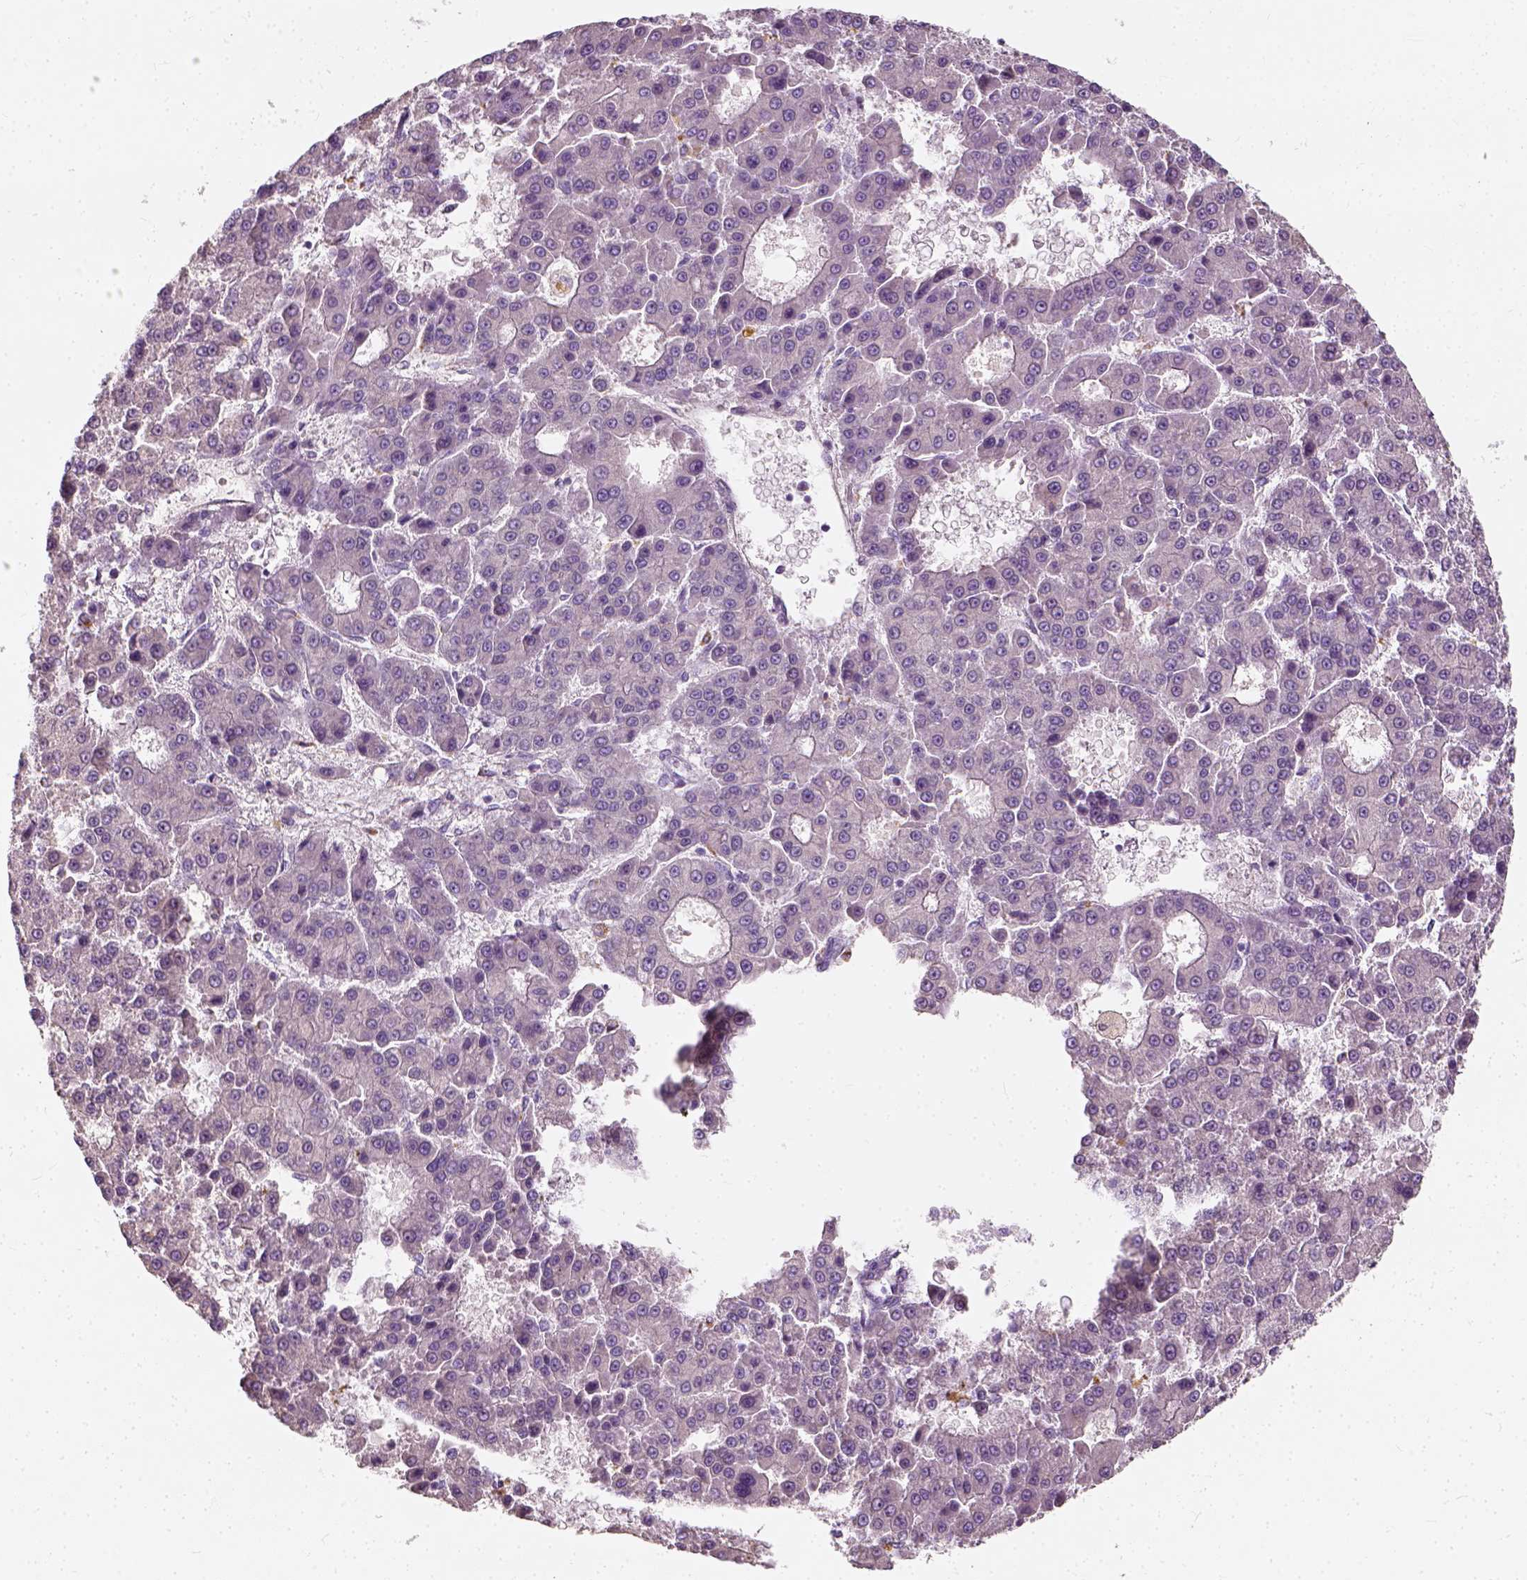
{"staining": {"intensity": "negative", "quantity": "none", "location": "none"}, "tissue": "liver cancer", "cell_type": "Tumor cells", "image_type": "cancer", "snomed": [{"axis": "morphology", "description": "Carcinoma, Hepatocellular, NOS"}, {"axis": "topography", "description": "Liver"}], "caption": "Immunohistochemistry of hepatocellular carcinoma (liver) demonstrates no staining in tumor cells. (DAB immunohistochemistry (IHC) with hematoxylin counter stain).", "gene": "DHCR24", "patient": {"sex": "male", "age": 70}}